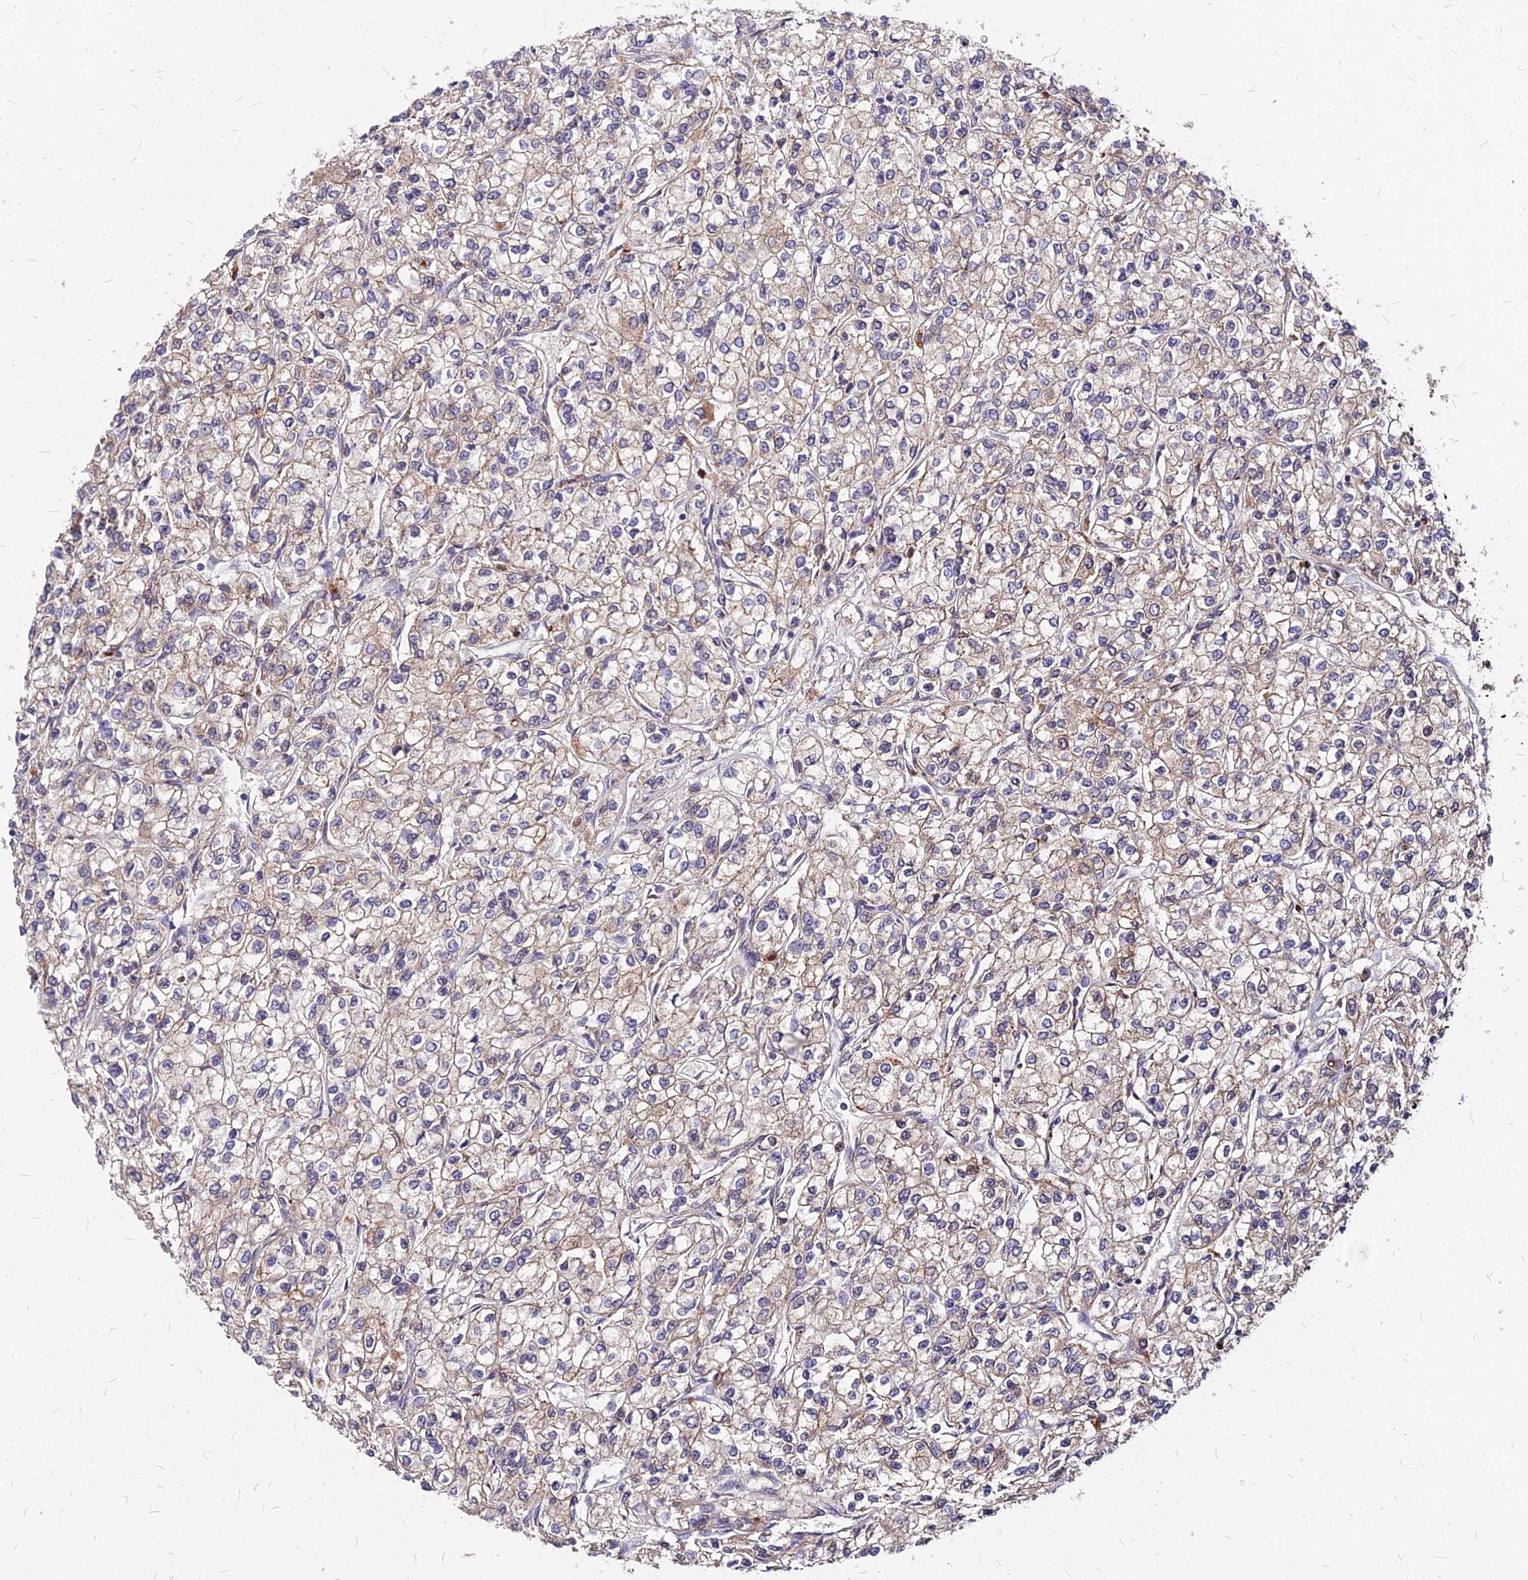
{"staining": {"intensity": "weak", "quantity": ">75%", "location": "cytoplasmic/membranous"}, "tissue": "renal cancer", "cell_type": "Tumor cells", "image_type": "cancer", "snomed": [{"axis": "morphology", "description": "Adenocarcinoma, NOS"}, {"axis": "topography", "description": "Kidney"}], "caption": "Immunohistochemistry (IHC) (DAB) staining of renal cancer (adenocarcinoma) reveals weak cytoplasmic/membranous protein expression in about >75% of tumor cells.", "gene": "APBA3", "patient": {"sex": "male", "age": 80}}